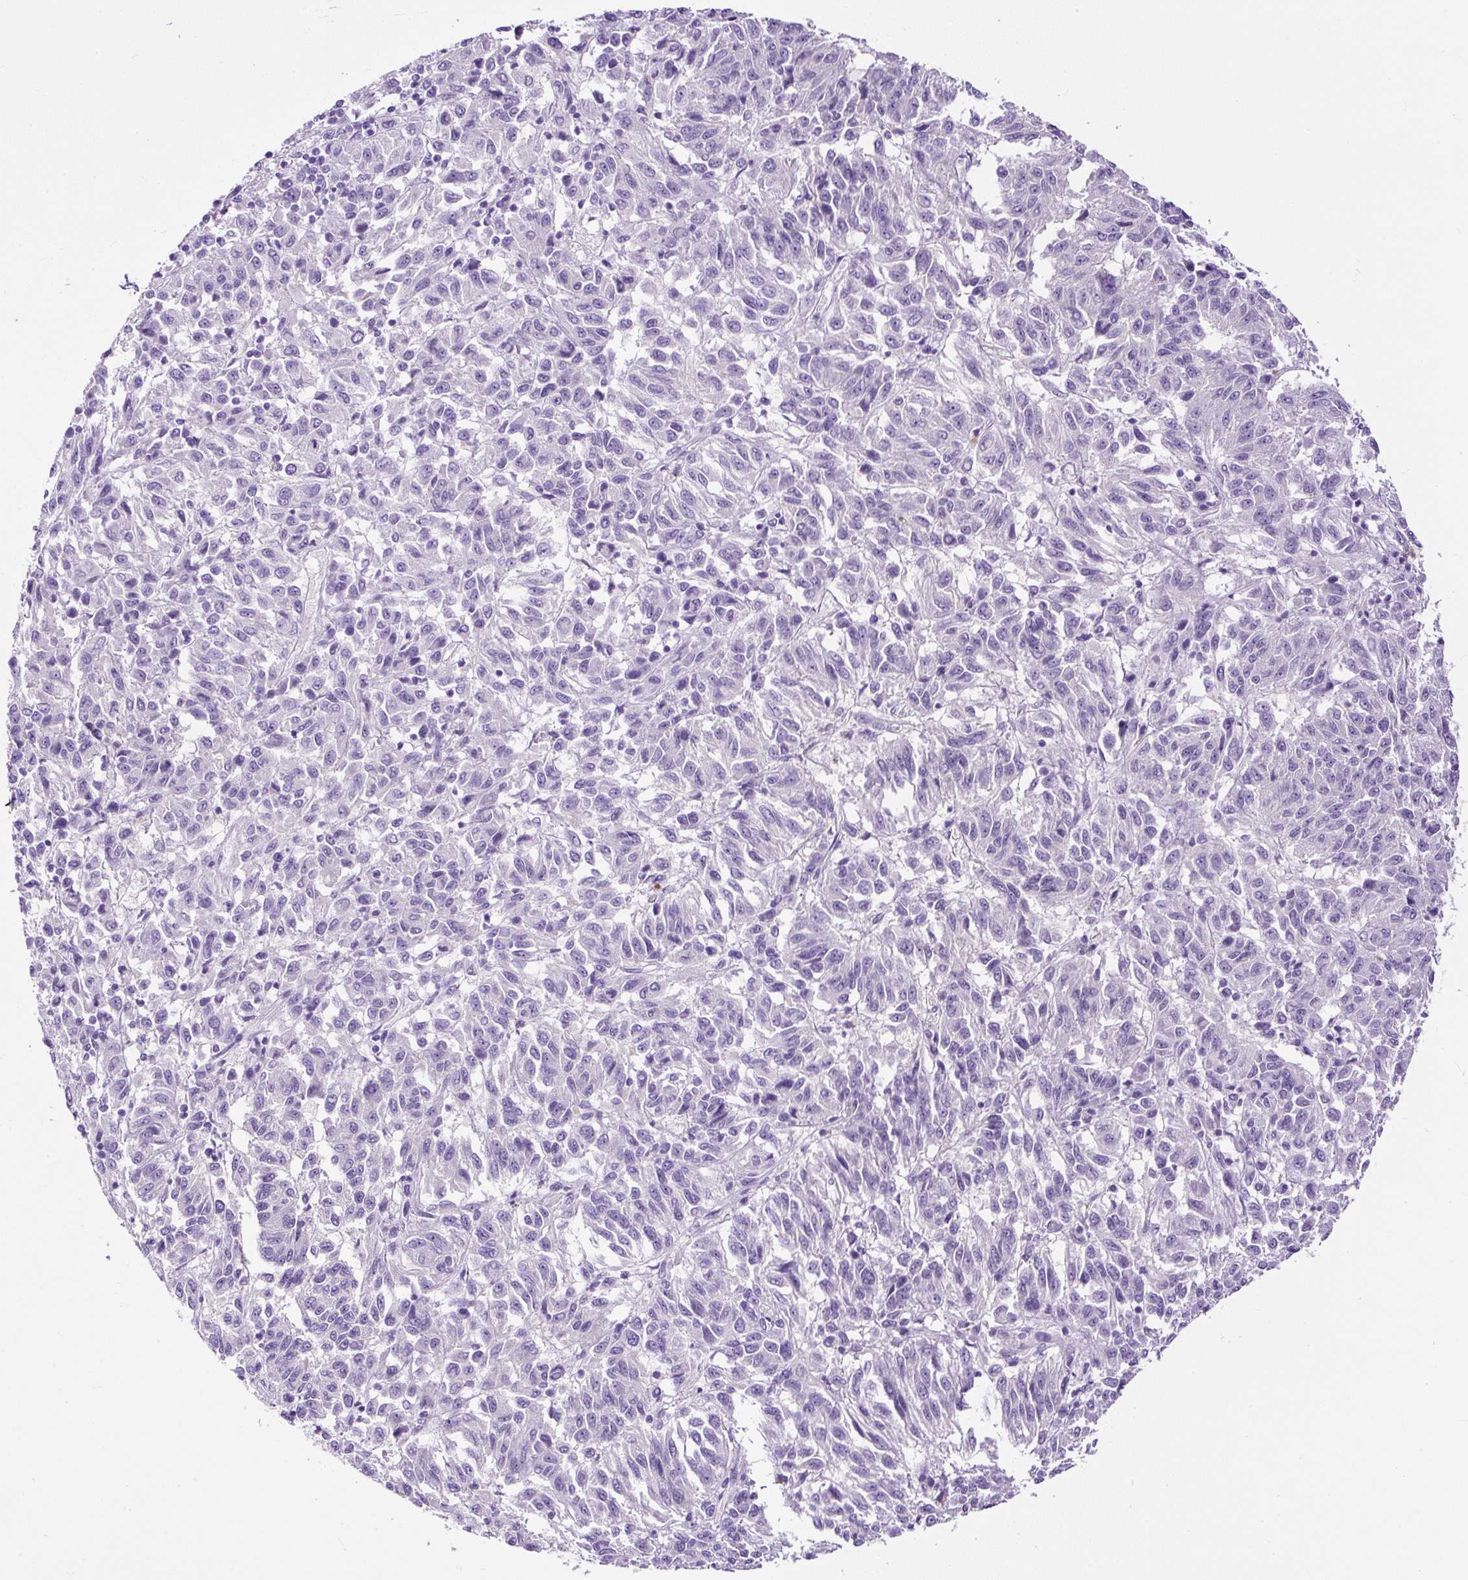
{"staining": {"intensity": "negative", "quantity": "none", "location": "none"}, "tissue": "melanoma", "cell_type": "Tumor cells", "image_type": "cancer", "snomed": [{"axis": "morphology", "description": "Malignant melanoma, Metastatic site"}, {"axis": "topography", "description": "Lung"}], "caption": "There is no significant expression in tumor cells of melanoma.", "gene": "STOX2", "patient": {"sex": "male", "age": 64}}